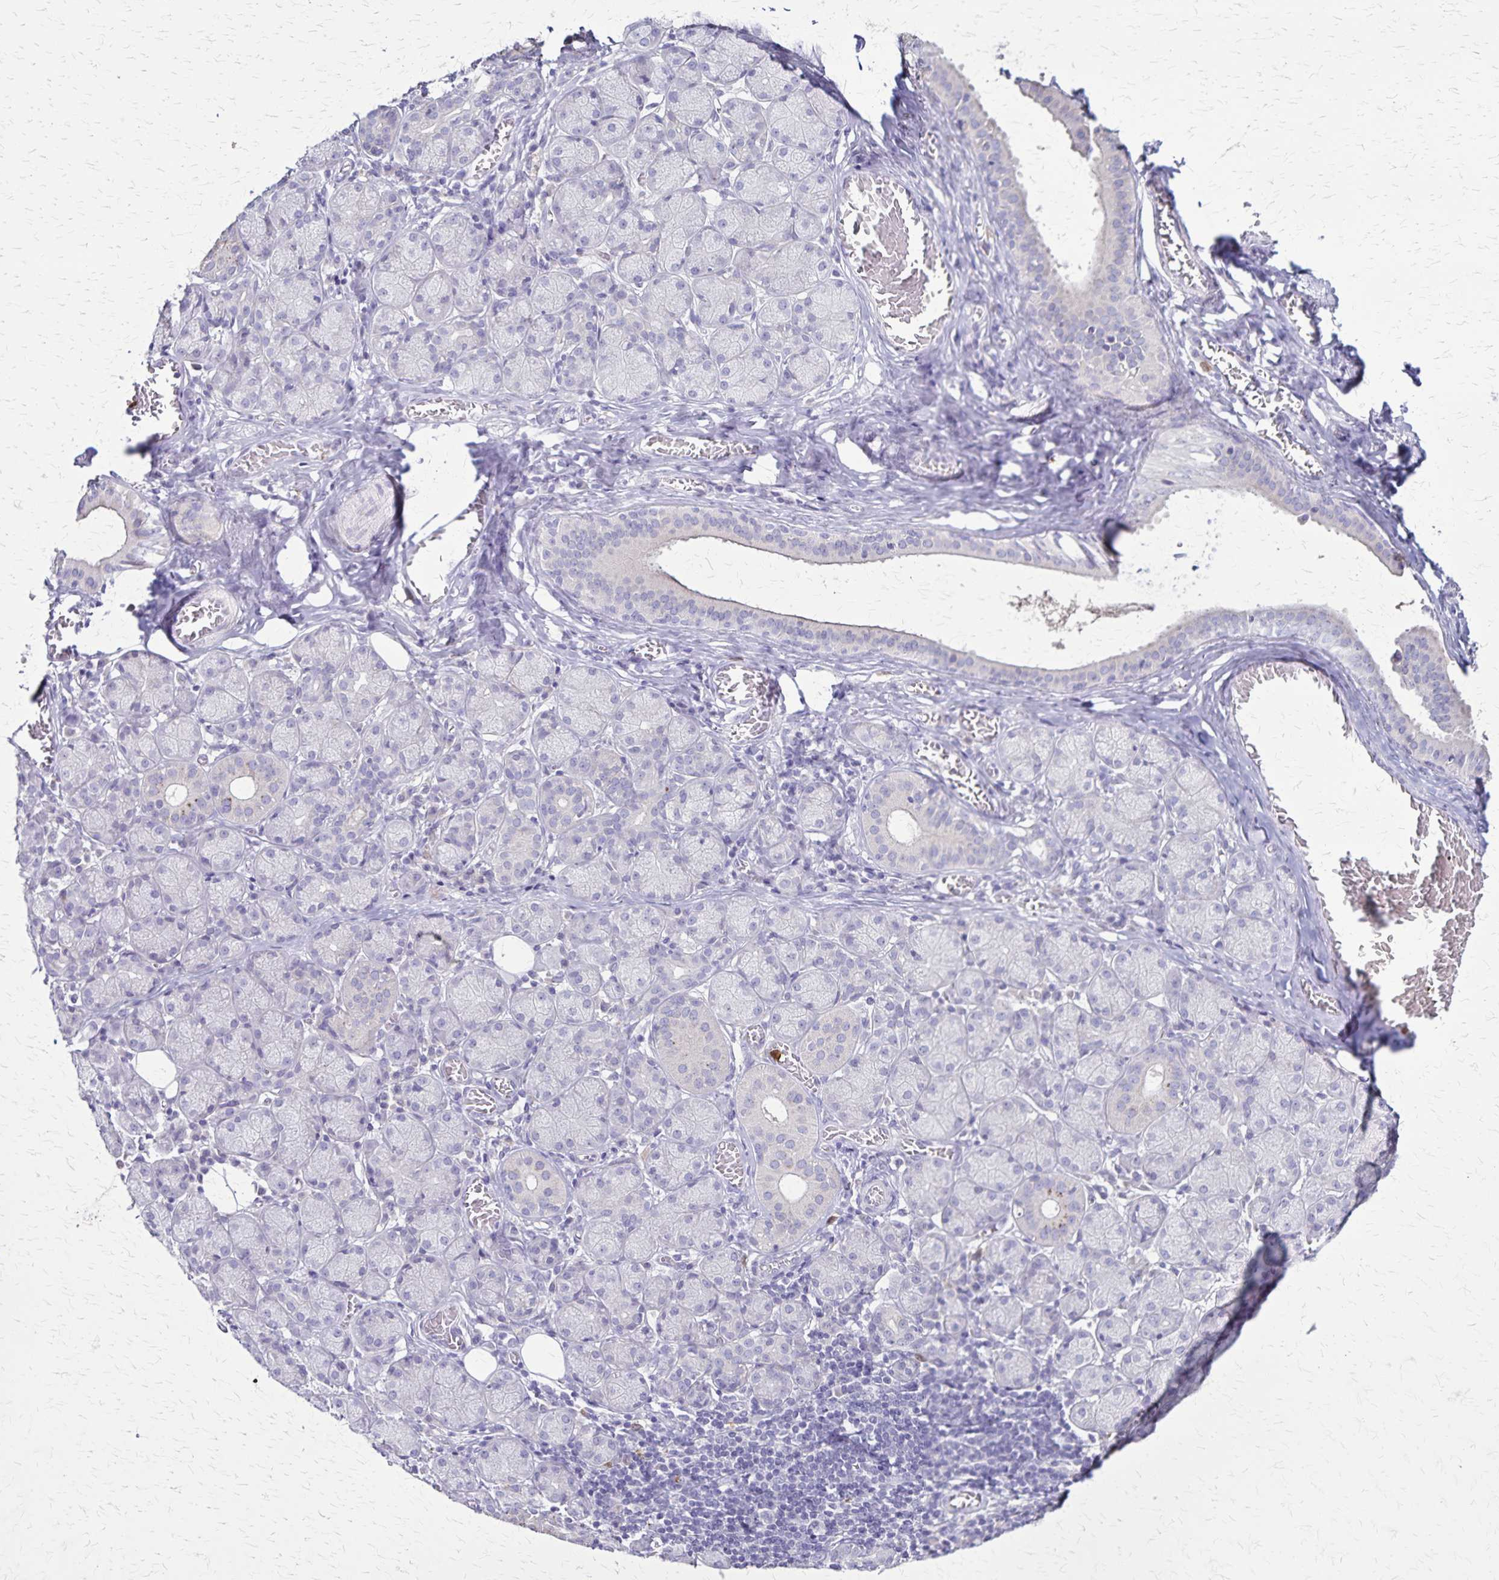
{"staining": {"intensity": "negative", "quantity": "none", "location": "none"}, "tissue": "salivary gland", "cell_type": "Glandular cells", "image_type": "normal", "snomed": [{"axis": "morphology", "description": "Normal tissue, NOS"}, {"axis": "topography", "description": "Salivary gland"}, {"axis": "topography", "description": "Peripheral nerve tissue"}], "caption": "DAB immunohistochemical staining of normal human salivary gland exhibits no significant expression in glandular cells.", "gene": "ULBP3", "patient": {"sex": "female", "age": 24}}